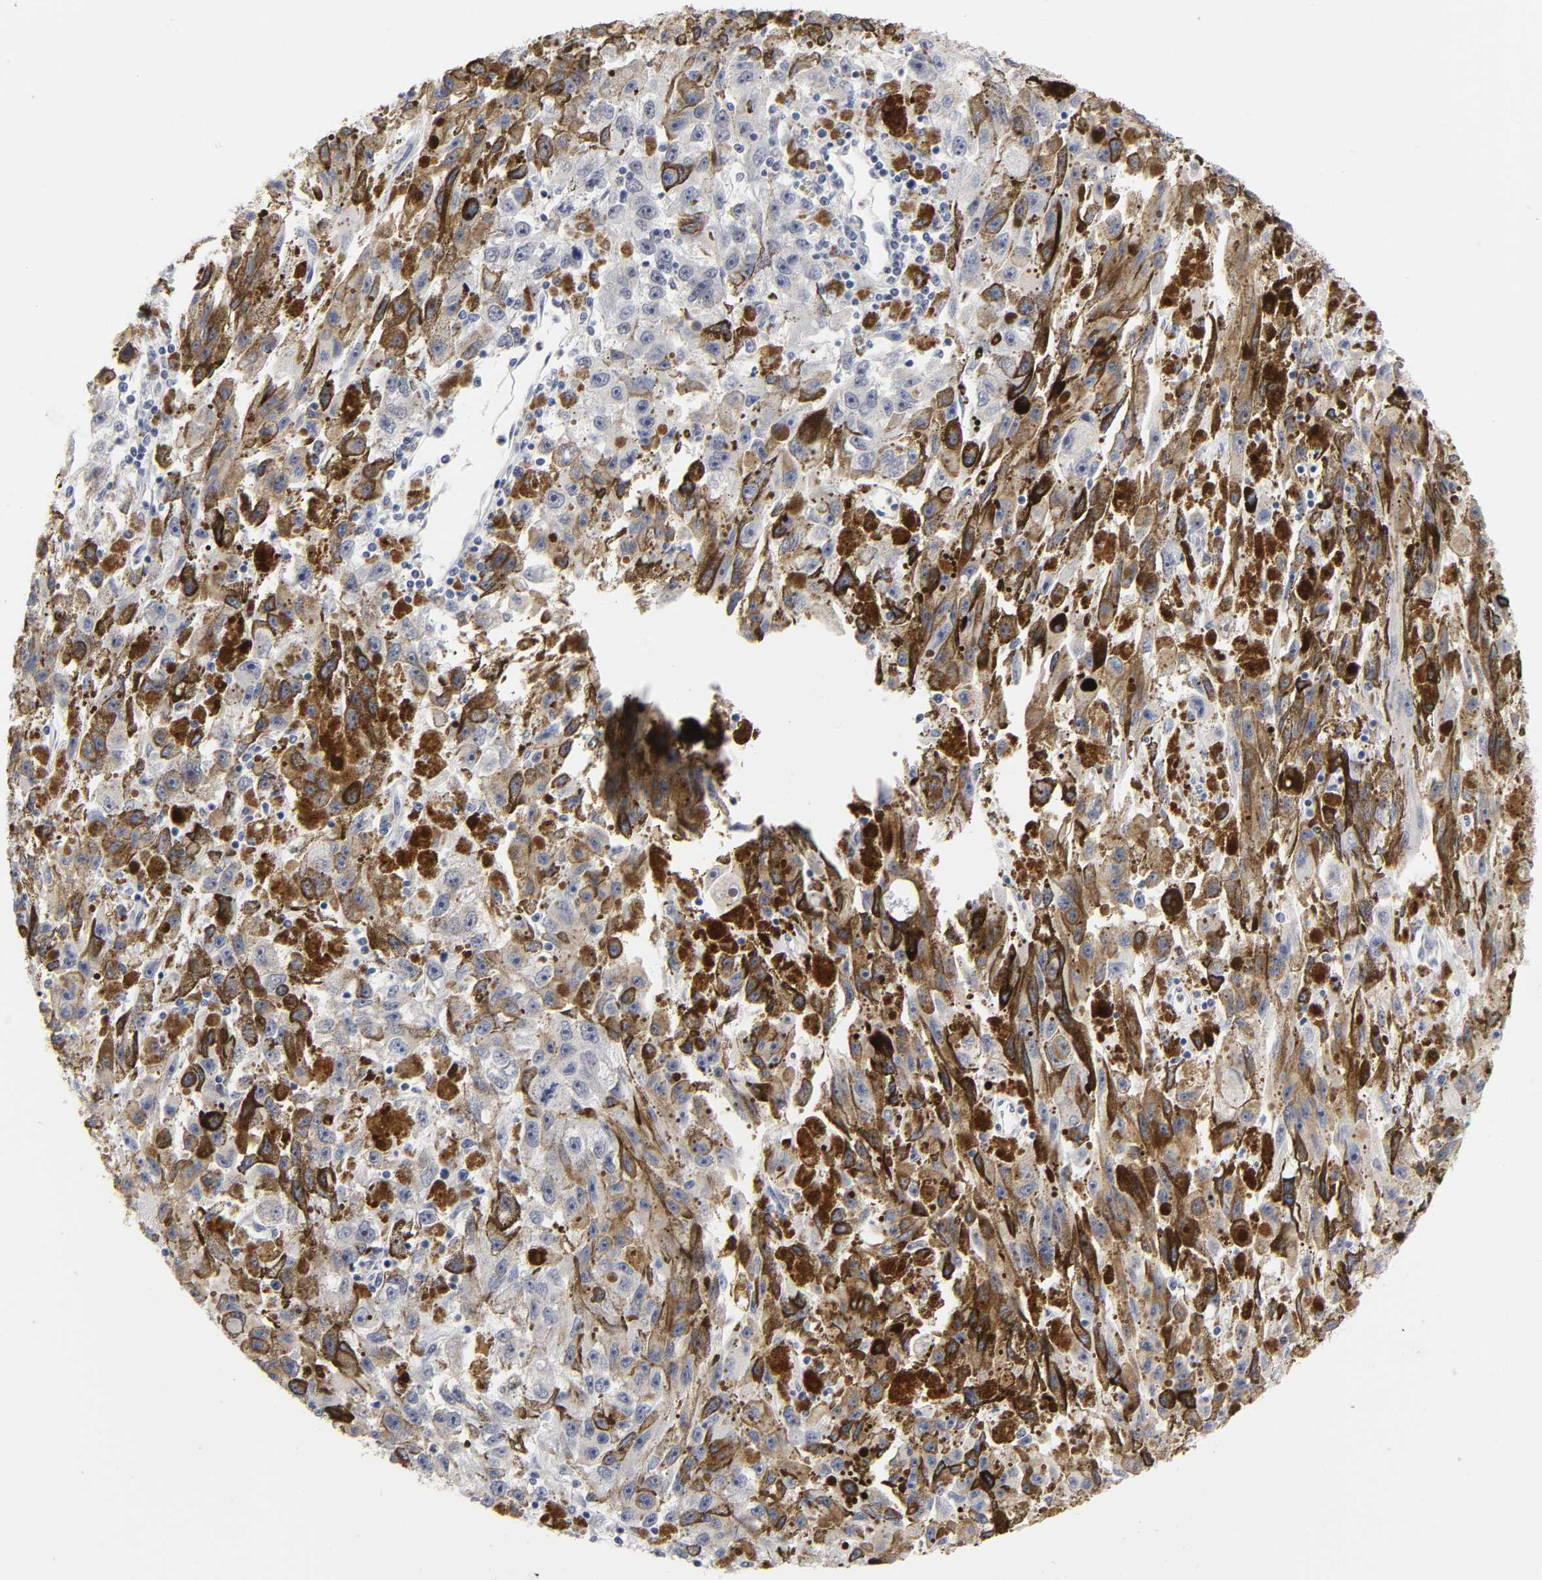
{"staining": {"intensity": "negative", "quantity": "none", "location": "none"}, "tissue": "melanoma", "cell_type": "Tumor cells", "image_type": "cancer", "snomed": [{"axis": "morphology", "description": "Malignant melanoma, NOS"}, {"axis": "topography", "description": "Skin"}], "caption": "High power microscopy histopathology image of an IHC micrograph of melanoma, revealing no significant positivity in tumor cells.", "gene": "CREBBP", "patient": {"sex": "female", "age": 104}}